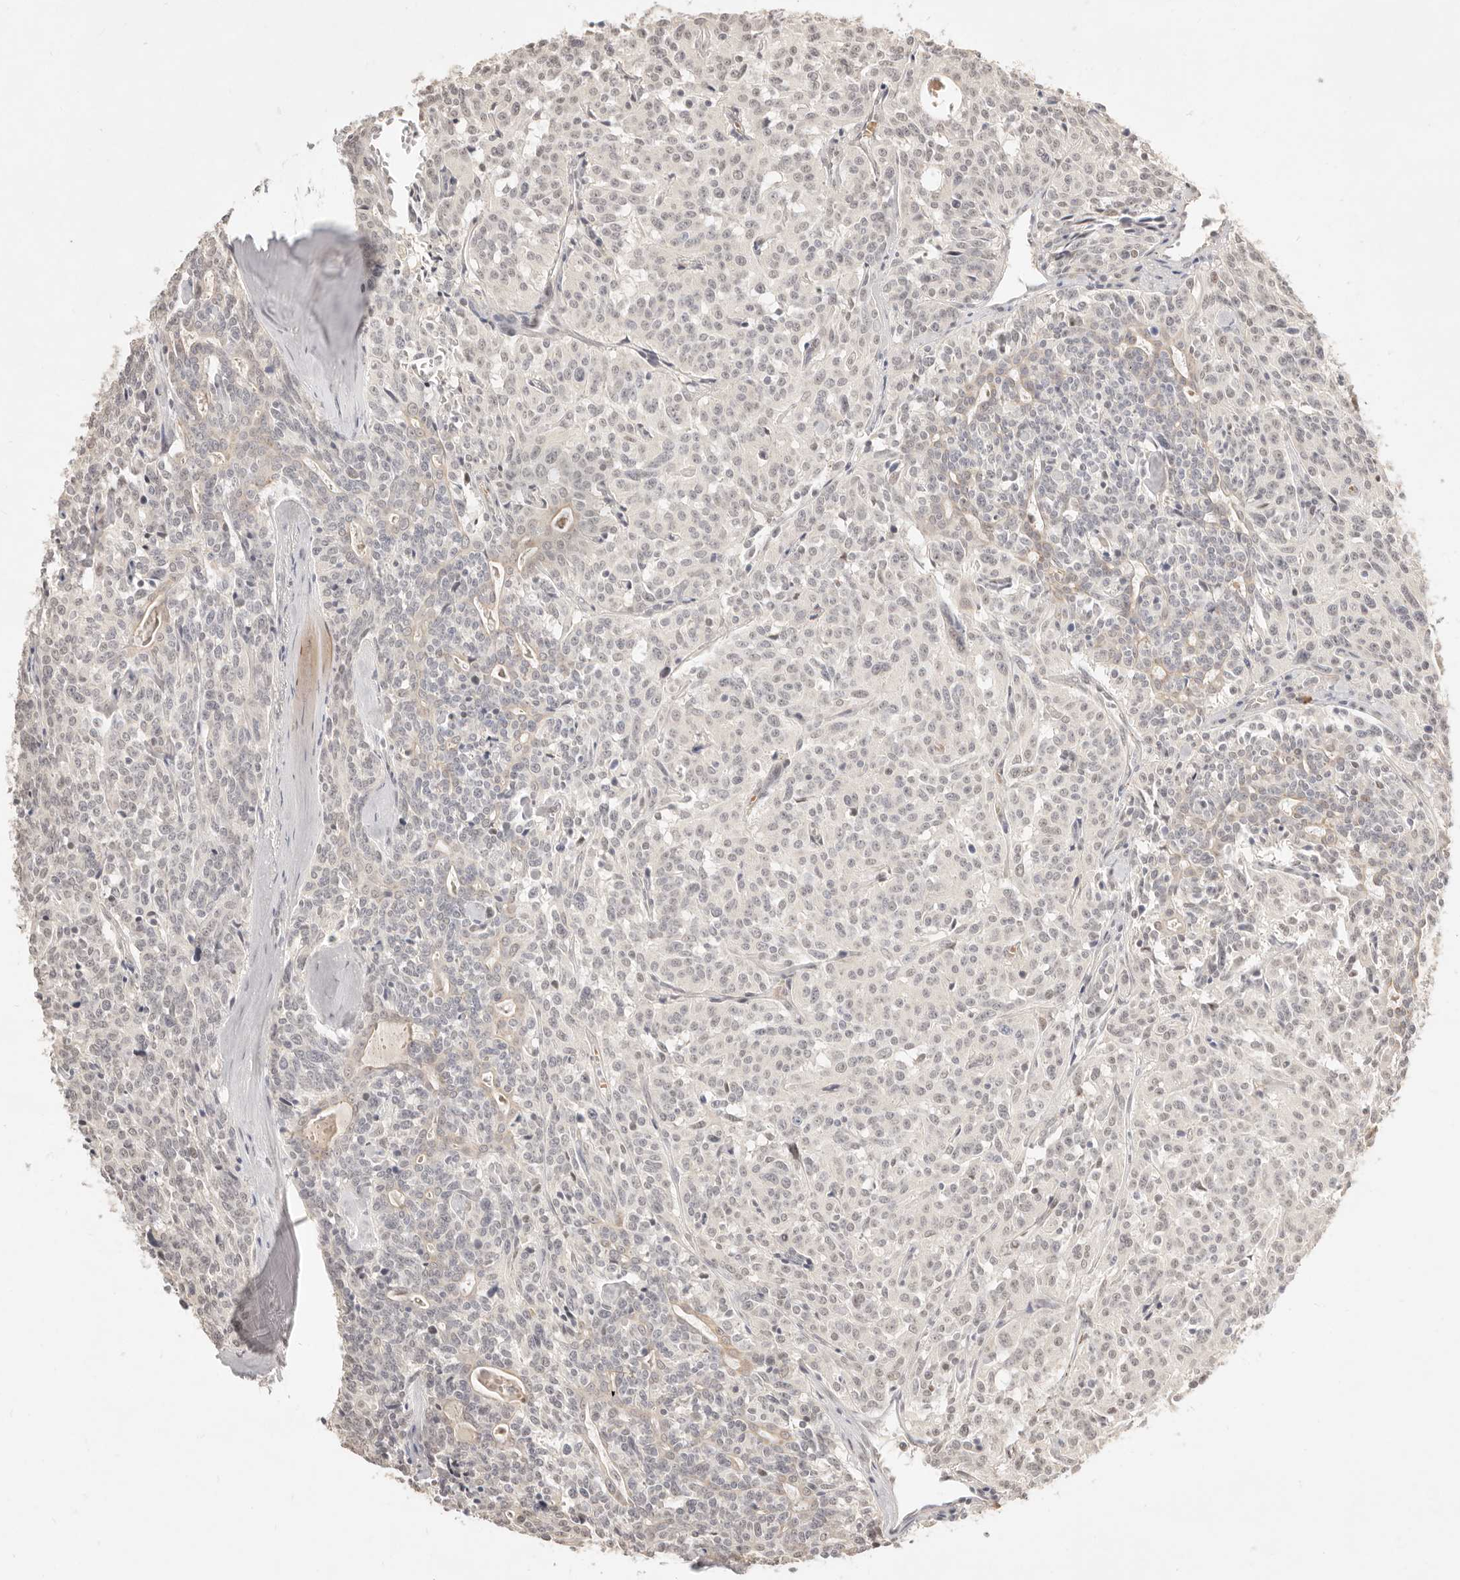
{"staining": {"intensity": "weak", "quantity": ">75%", "location": "nuclear"}, "tissue": "carcinoid", "cell_type": "Tumor cells", "image_type": "cancer", "snomed": [{"axis": "morphology", "description": "Carcinoid, malignant, NOS"}, {"axis": "topography", "description": "Lung"}], "caption": "An image of human malignant carcinoid stained for a protein exhibits weak nuclear brown staining in tumor cells.", "gene": "MEP1A", "patient": {"sex": "female", "age": 46}}